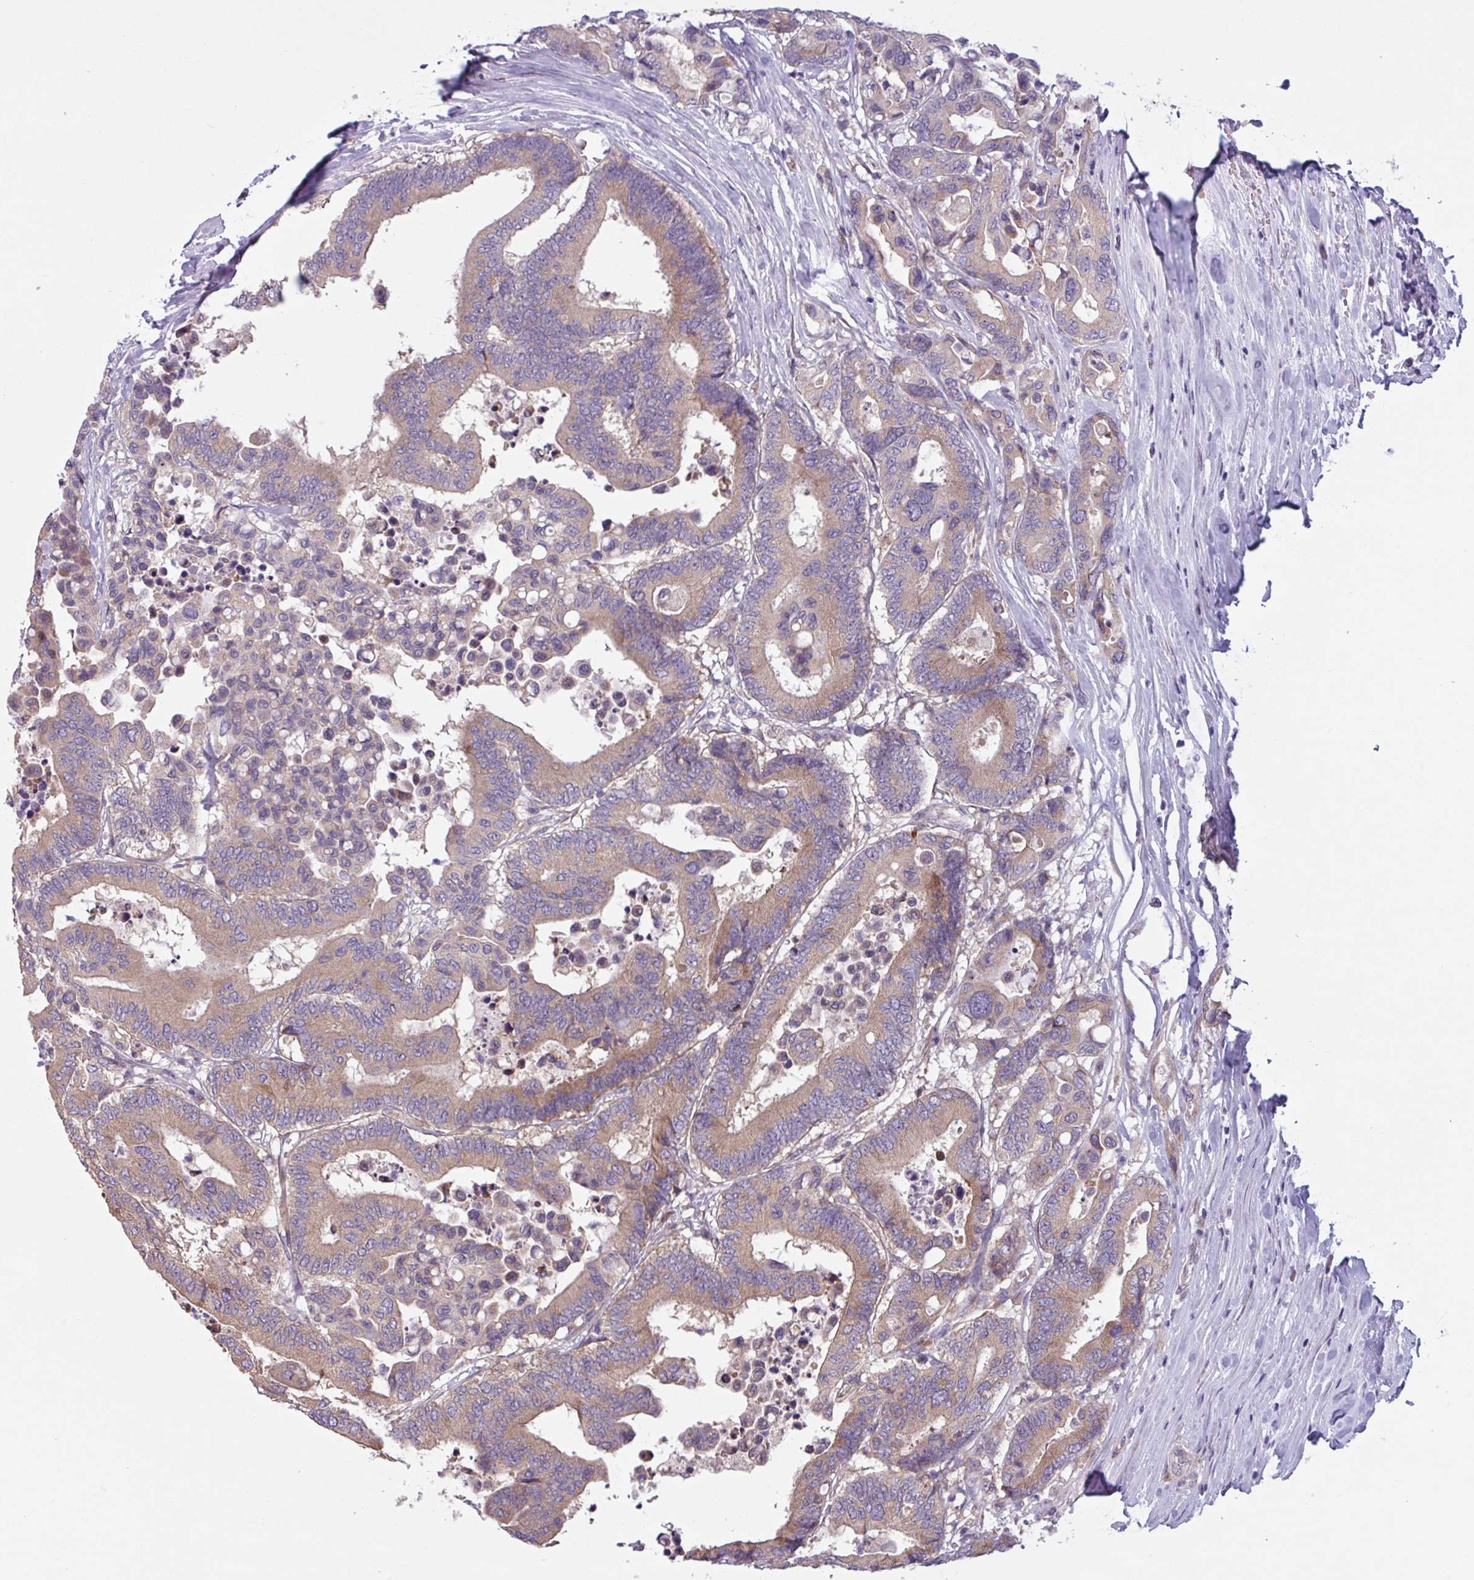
{"staining": {"intensity": "moderate", "quantity": ">75%", "location": "cytoplasmic/membranous"}, "tissue": "colorectal cancer", "cell_type": "Tumor cells", "image_type": "cancer", "snomed": [{"axis": "morphology", "description": "Normal tissue, NOS"}, {"axis": "morphology", "description": "Adenocarcinoma, NOS"}, {"axis": "topography", "description": "Colon"}], "caption": "Immunohistochemistry (IHC) image of colorectal cancer (adenocarcinoma) stained for a protein (brown), which reveals medium levels of moderate cytoplasmic/membranous positivity in about >75% of tumor cells.", "gene": "C20orf27", "patient": {"sex": "male", "age": 82}}